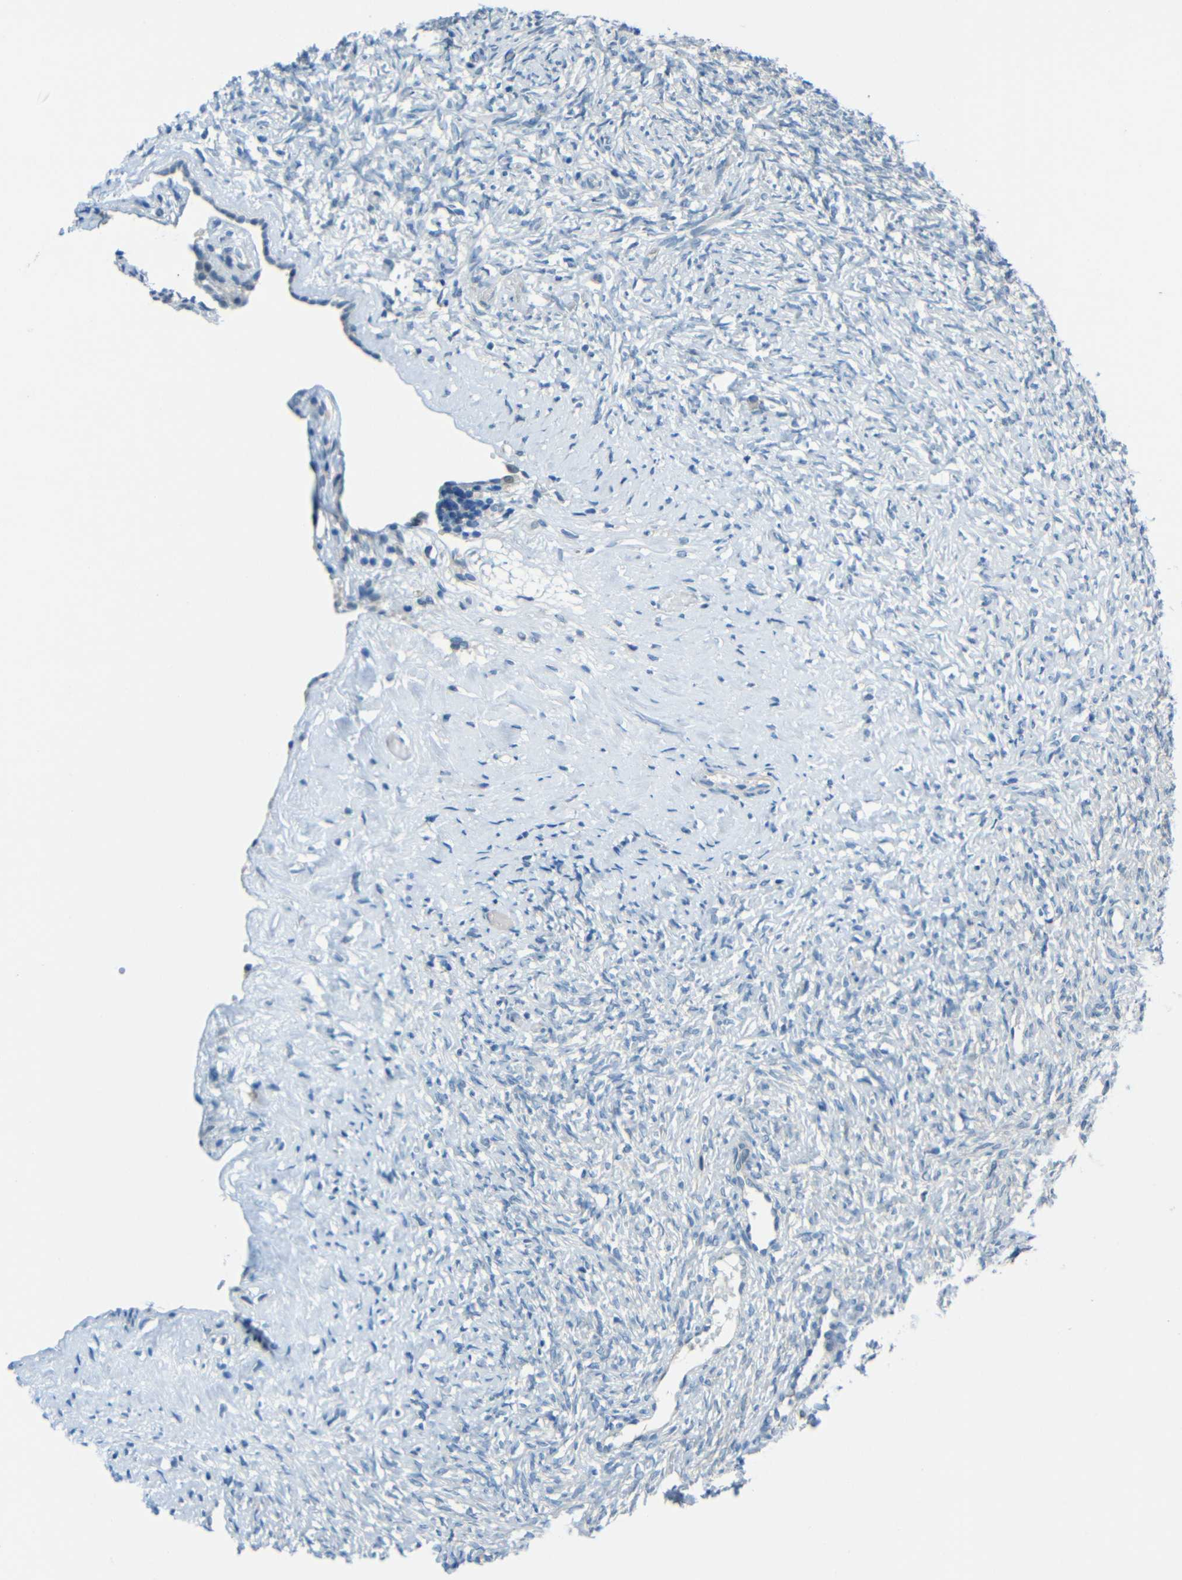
{"staining": {"intensity": "negative", "quantity": "none", "location": "none"}, "tissue": "ovary", "cell_type": "Ovarian stroma cells", "image_type": "normal", "snomed": [{"axis": "morphology", "description": "Normal tissue, NOS"}, {"axis": "topography", "description": "Ovary"}], "caption": "High power microscopy micrograph of an immunohistochemistry image of benign ovary, revealing no significant positivity in ovarian stroma cells.", "gene": "ANKRD22", "patient": {"sex": "female", "age": 35}}